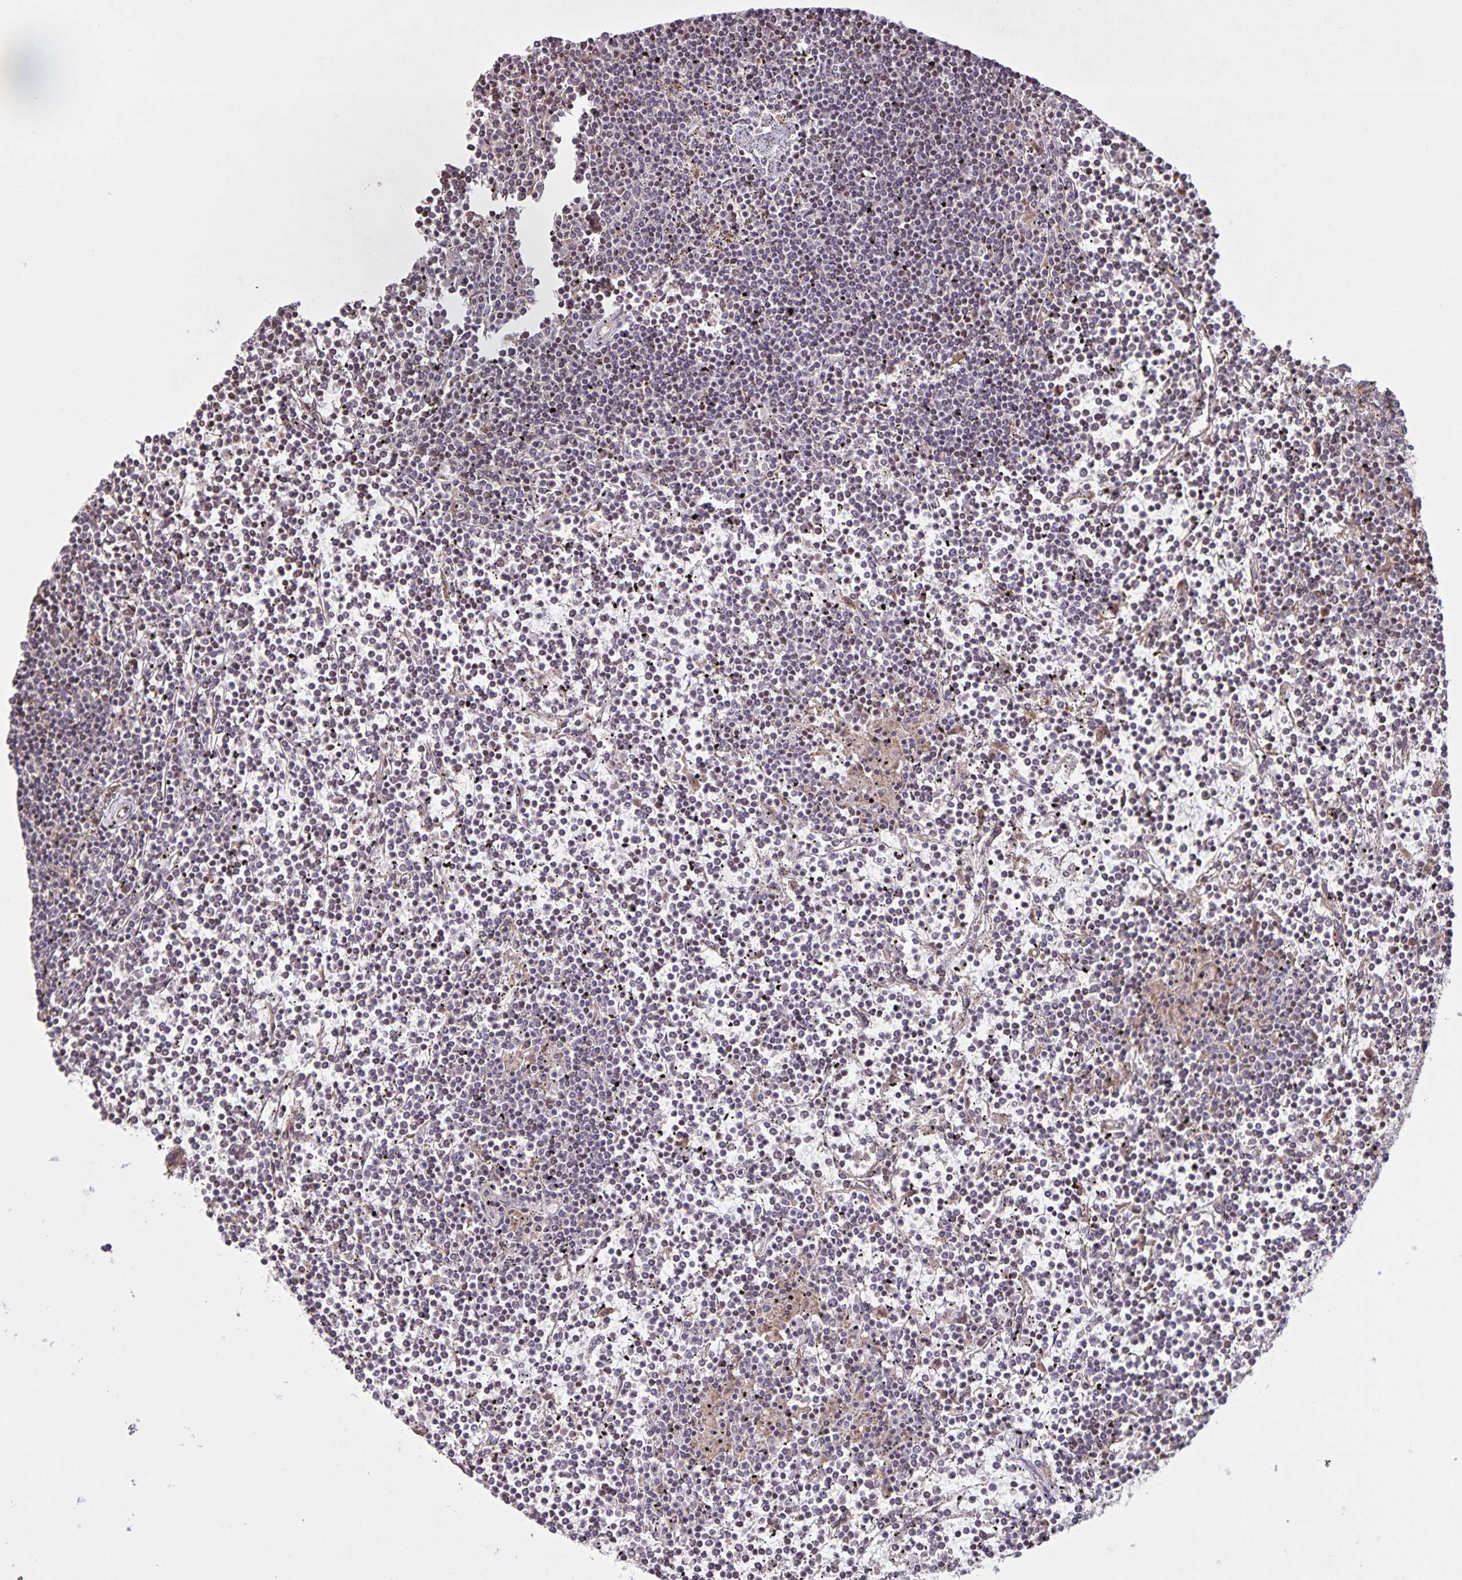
{"staining": {"intensity": "negative", "quantity": "none", "location": "none"}, "tissue": "lymphoma", "cell_type": "Tumor cells", "image_type": "cancer", "snomed": [{"axis": "morphology", "description": "Malignant lymphoma, non-Hodgkin's type, Low grade"}, {"axis": "topography", "description": "Spleen"}], "caption": "The histopathology image demonstrates no significant expression in tumor cells of lymphoma.", "gene": "GDF2", "patient": {"sex": "female", "age": 19}}